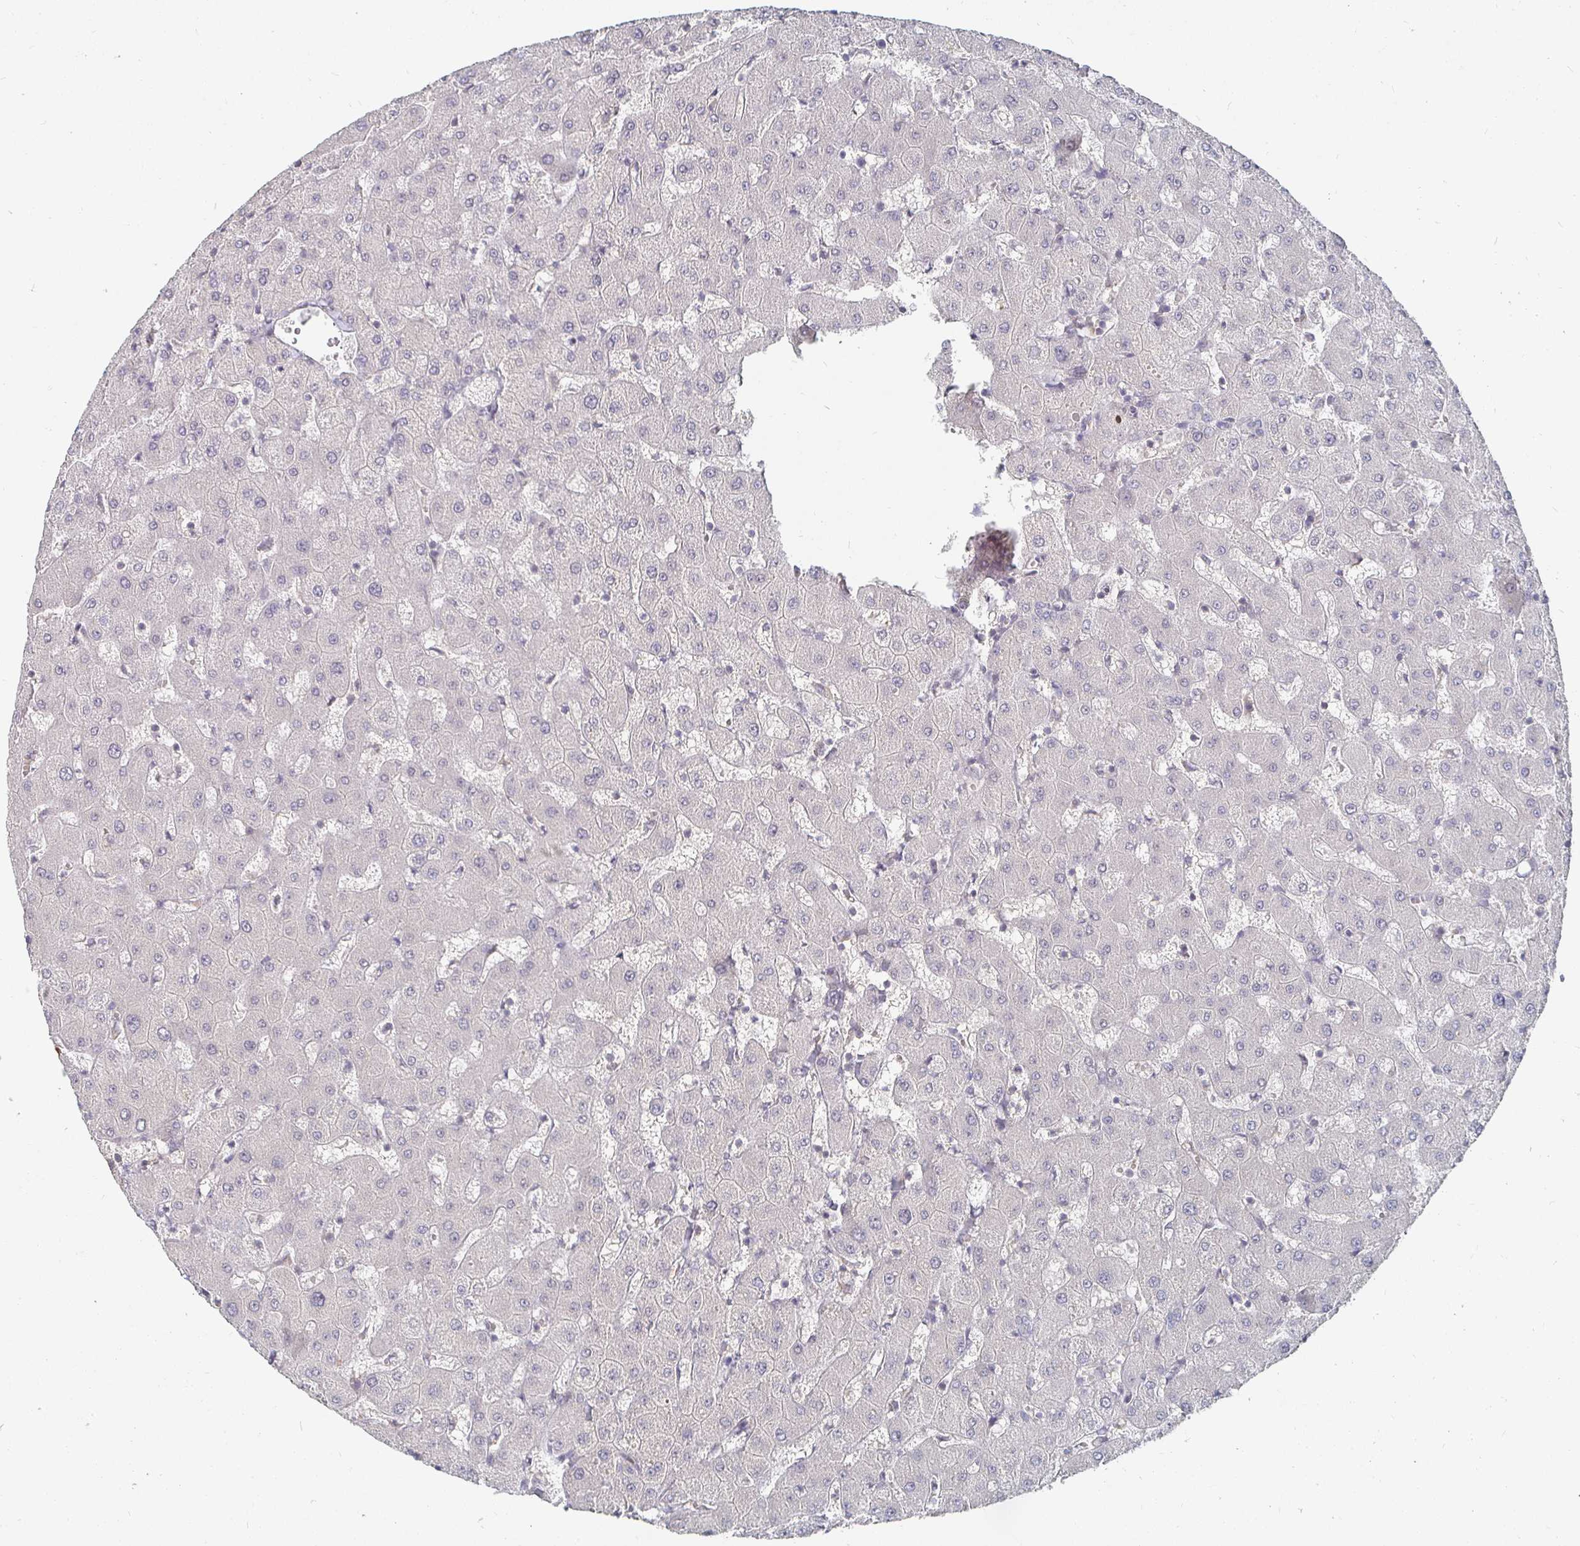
{"staining": {"intensity": "negative", "quantity": "none", "location": "none"}, "tissue": "liver", "cell_type": "Cholangiocytes", "image_type": "normal", "snomed": [{"axis": "morphology", "description": "Normal tissue, NOS"}, {"axis": "topography", "description": "Liver"}], "caption": "The photomicrograph shows no staining of cholangiocytes in benign liver. (DAB (3,3'-diaminobenzidine) immunohistochemistry (IHC) visualized using brightfield microscopy, high magnification).", "gene": "MEIS1", "patient": {"sex": "female", "age": 63}}